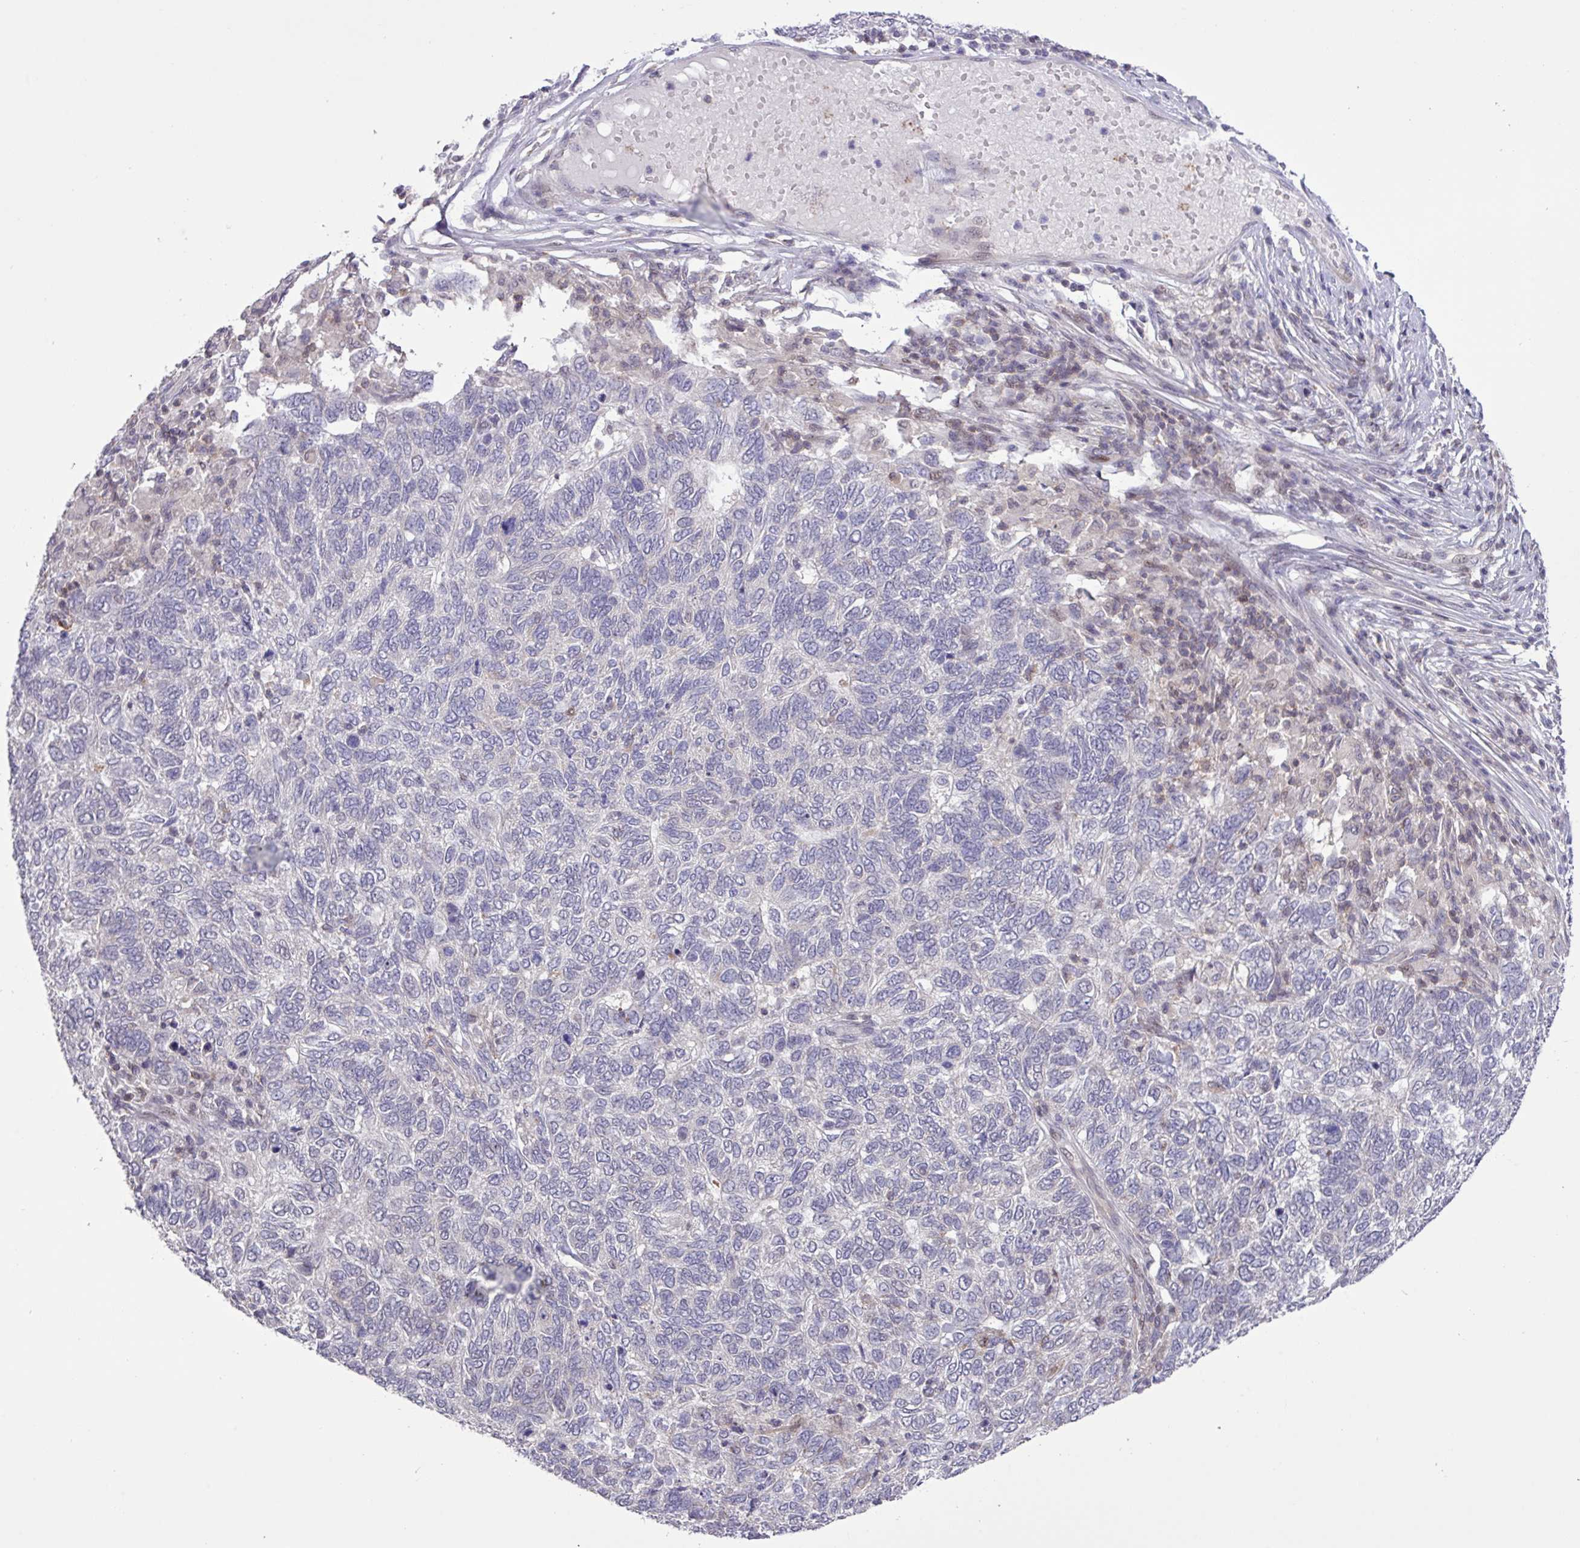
{"staining": {"intensity": "negative", "quantity": "none", "location": "none"}, "tissue": "skin cancer", "cell_type": "Tumor cells", "image_type": "cancer", "snomed": [{"axis": "morphology", "description": "Basal cell carcinoma"}, {"axis": "topography", "description": "Skin"}], "caption": "High power microscopy image of an immunohistochemistry image of basal cell carcinoma (skin), revealing no significant expression in tumor cells.", "gene": "RTL3", "patient": {"sex": "female", "age": 65}}